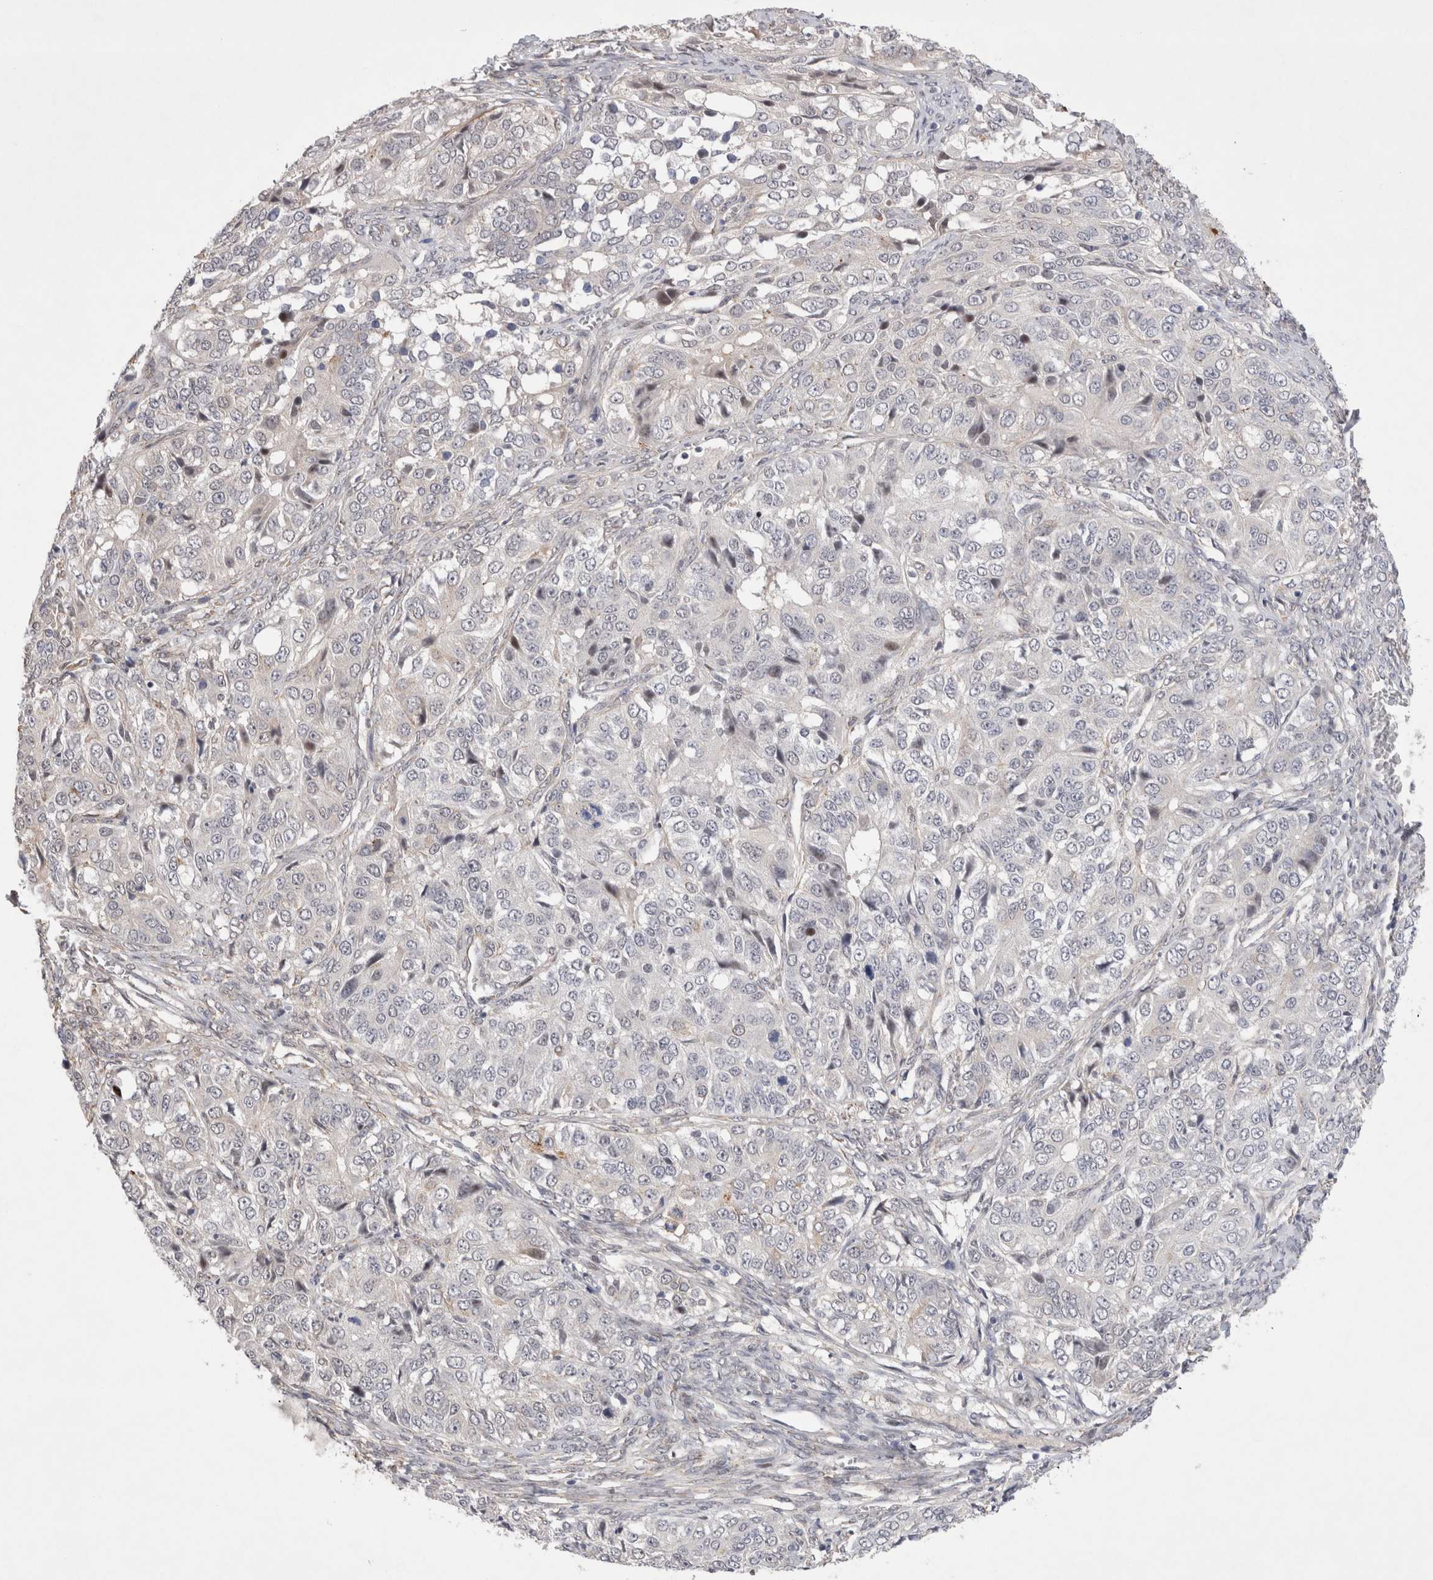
{"staining": {"intensity": "negative", "quantity": "none", "location": "none"}, "tissue": "ovarian cancer", "cell_type": "Tumor cells", "image_type": "cancer", "snomed": [{"axis": "morphology", "description": "Carcinoma, endometroid"}, {"axis": "topography", "description": "Ovary"}], "caption": "IHC photomicrograph of ovarian cancer (endometroid carcinoma) stained for a protein (brown), which displays no staining in tumor cells. (Immunohistochemistry (ihc), brightfield microscopy, high magnification).", "gene": "GIMAP6", "patient": {"sex": "female", "age": 51}}